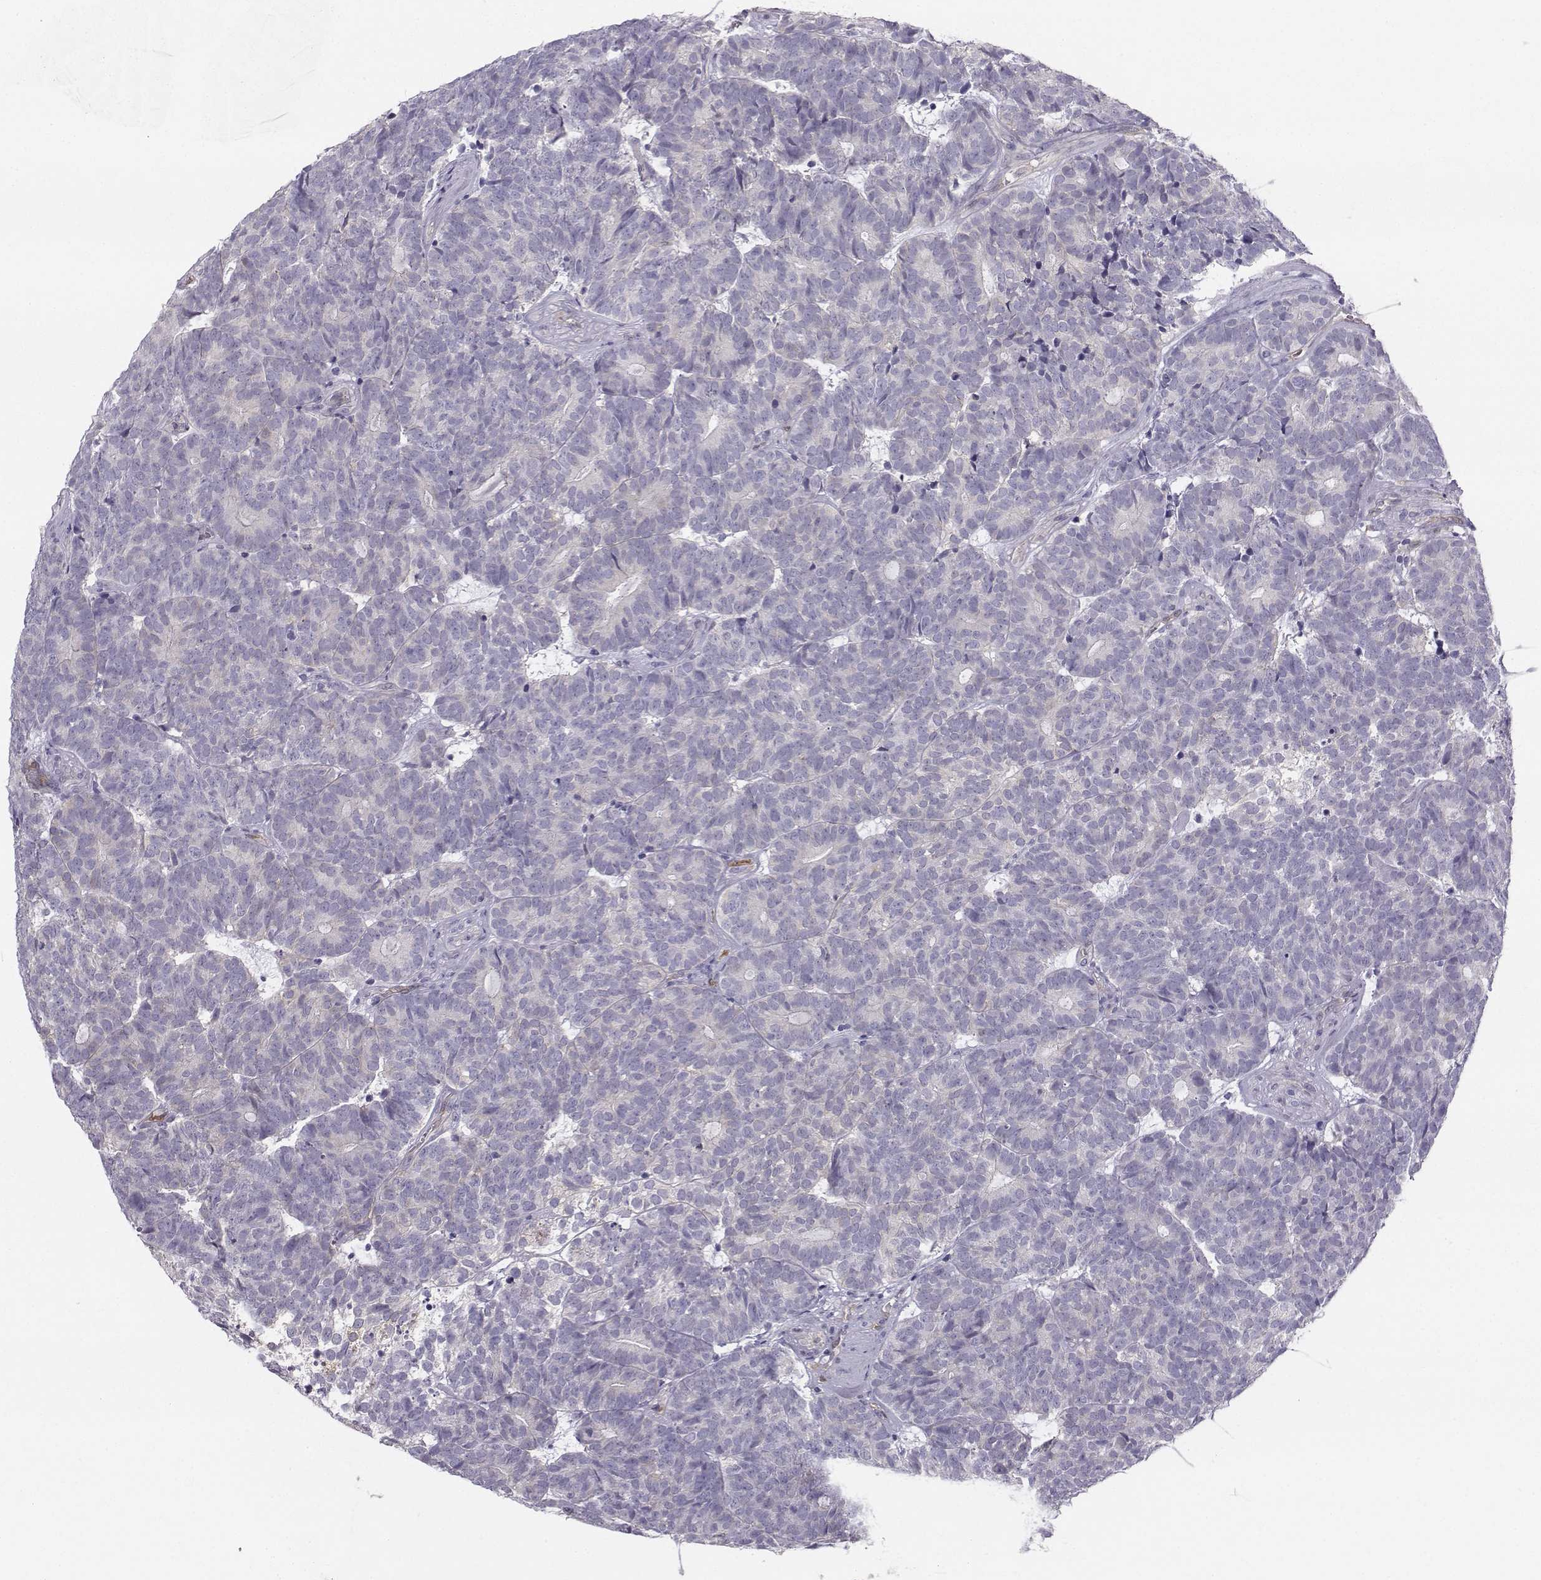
{"staining": {"intensity": "negative", "quantity": "none", "location": "none"}, "tissue": "head and neck cancer", "cell_type": "Tumor cells", "image_type": "cancer", "snomed": [{"axis": "morphology", "description": "Adenocarcinoma, NOS"}, {"axis": "topography", "description": "Head-Neck"}], "caption": "A high-resolution photomicrograph shows IHC staining of head and neck adenocarcinoma, which displays no significant staining in tumor cells.", "gene": "NQO1", "patient": {"sex": "female", "age": 81}}